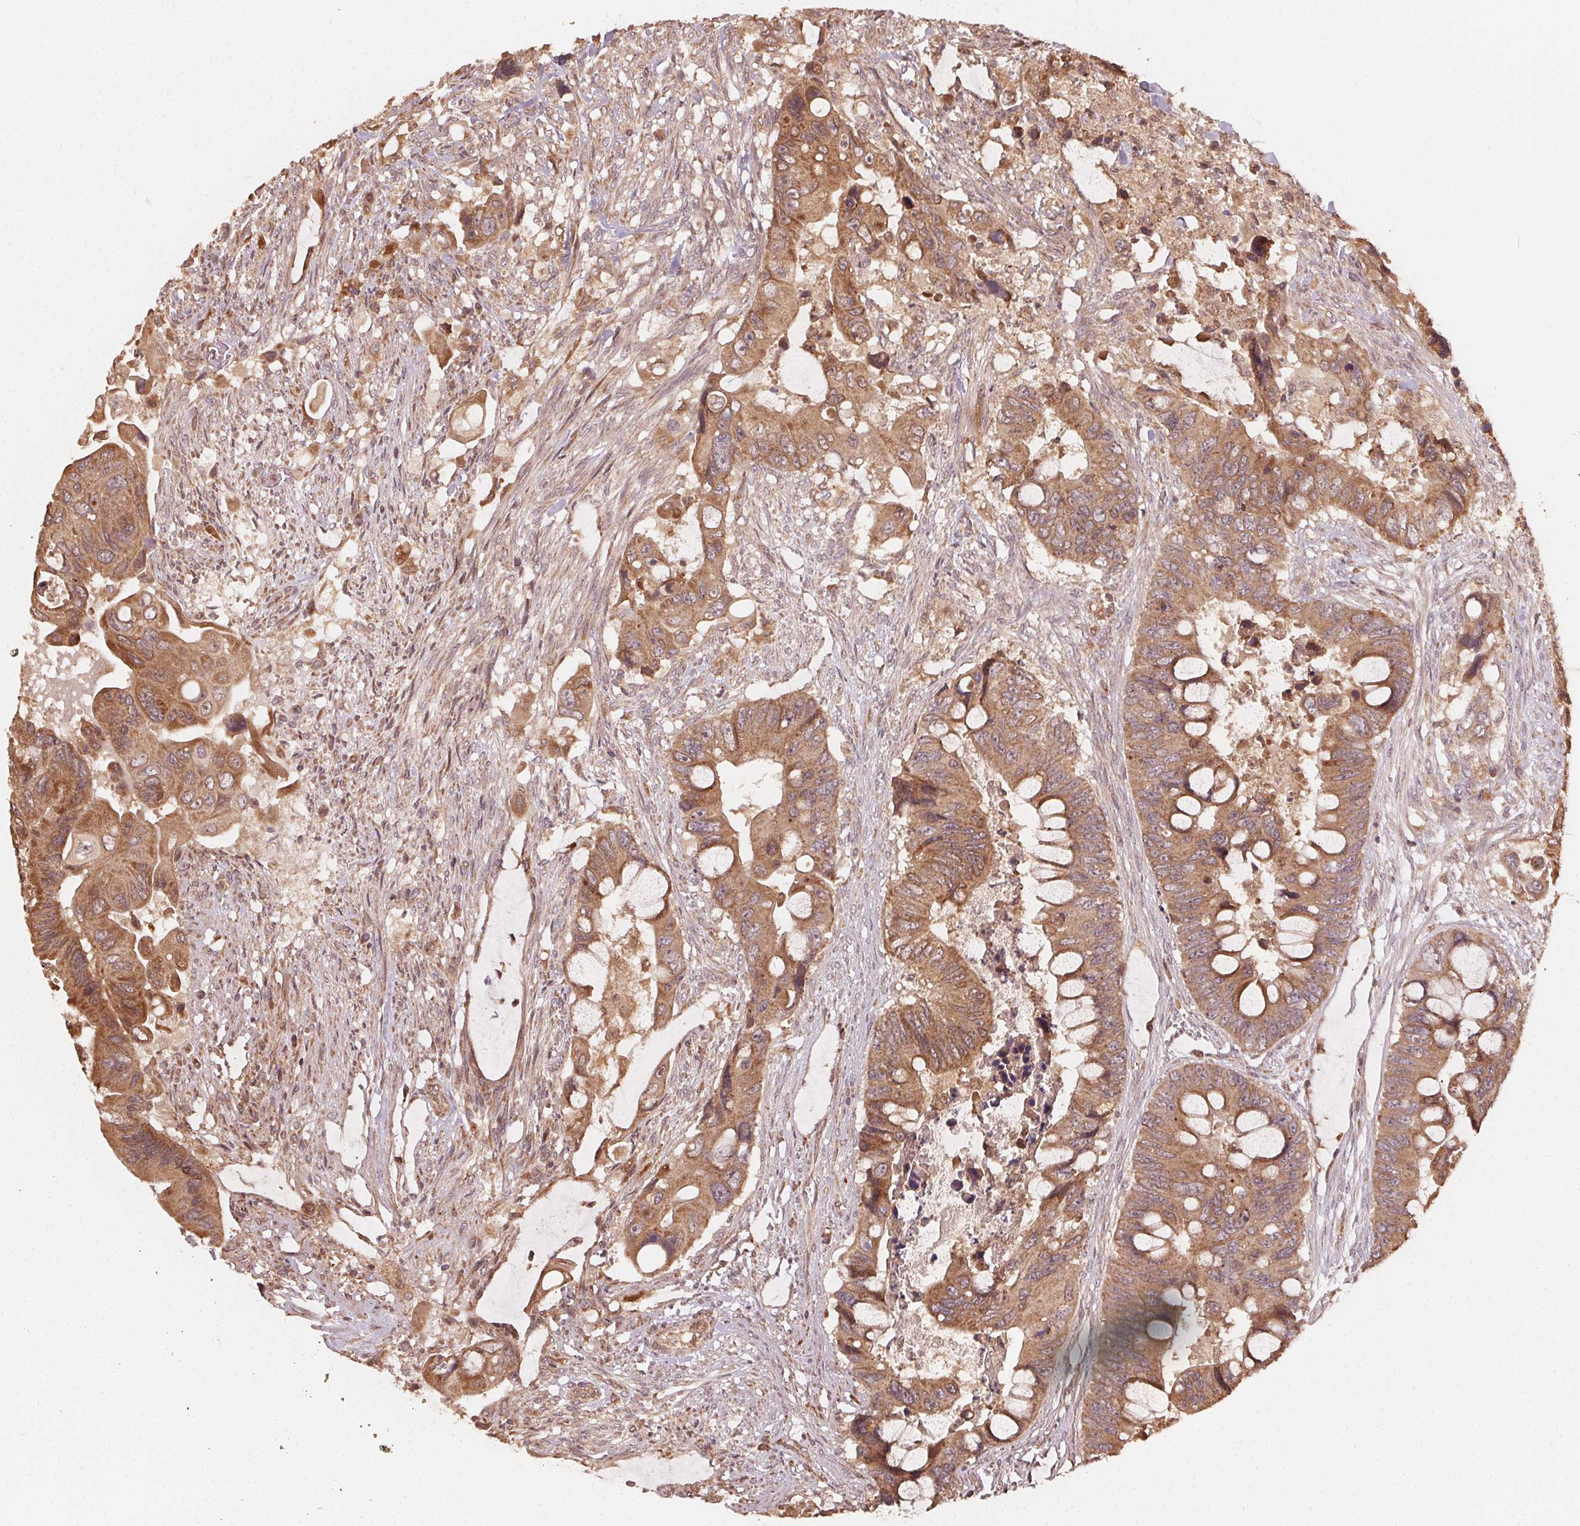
{"staining": {"intensity": "moderate", "quantity": ">75%", "location": "cytoplasmic/membranous"}, "tissue": "colorectal cancer", "cell_type": "Tumor cells", "image_type": "cancer", "snomed": [{"axis": "morphology", "description": "Adenocarcinoma, NOS"}, {"axis": "topography", "description": "Rectum"}], "caption": "Human colorectal adenocarcinoma stained with a brown dye displays moderate cytoplasmic/membranous positive expression in approximately >75% of tumor cells.", "gene": "WBP2", "patient": {"sex": "male", "age": 63}}